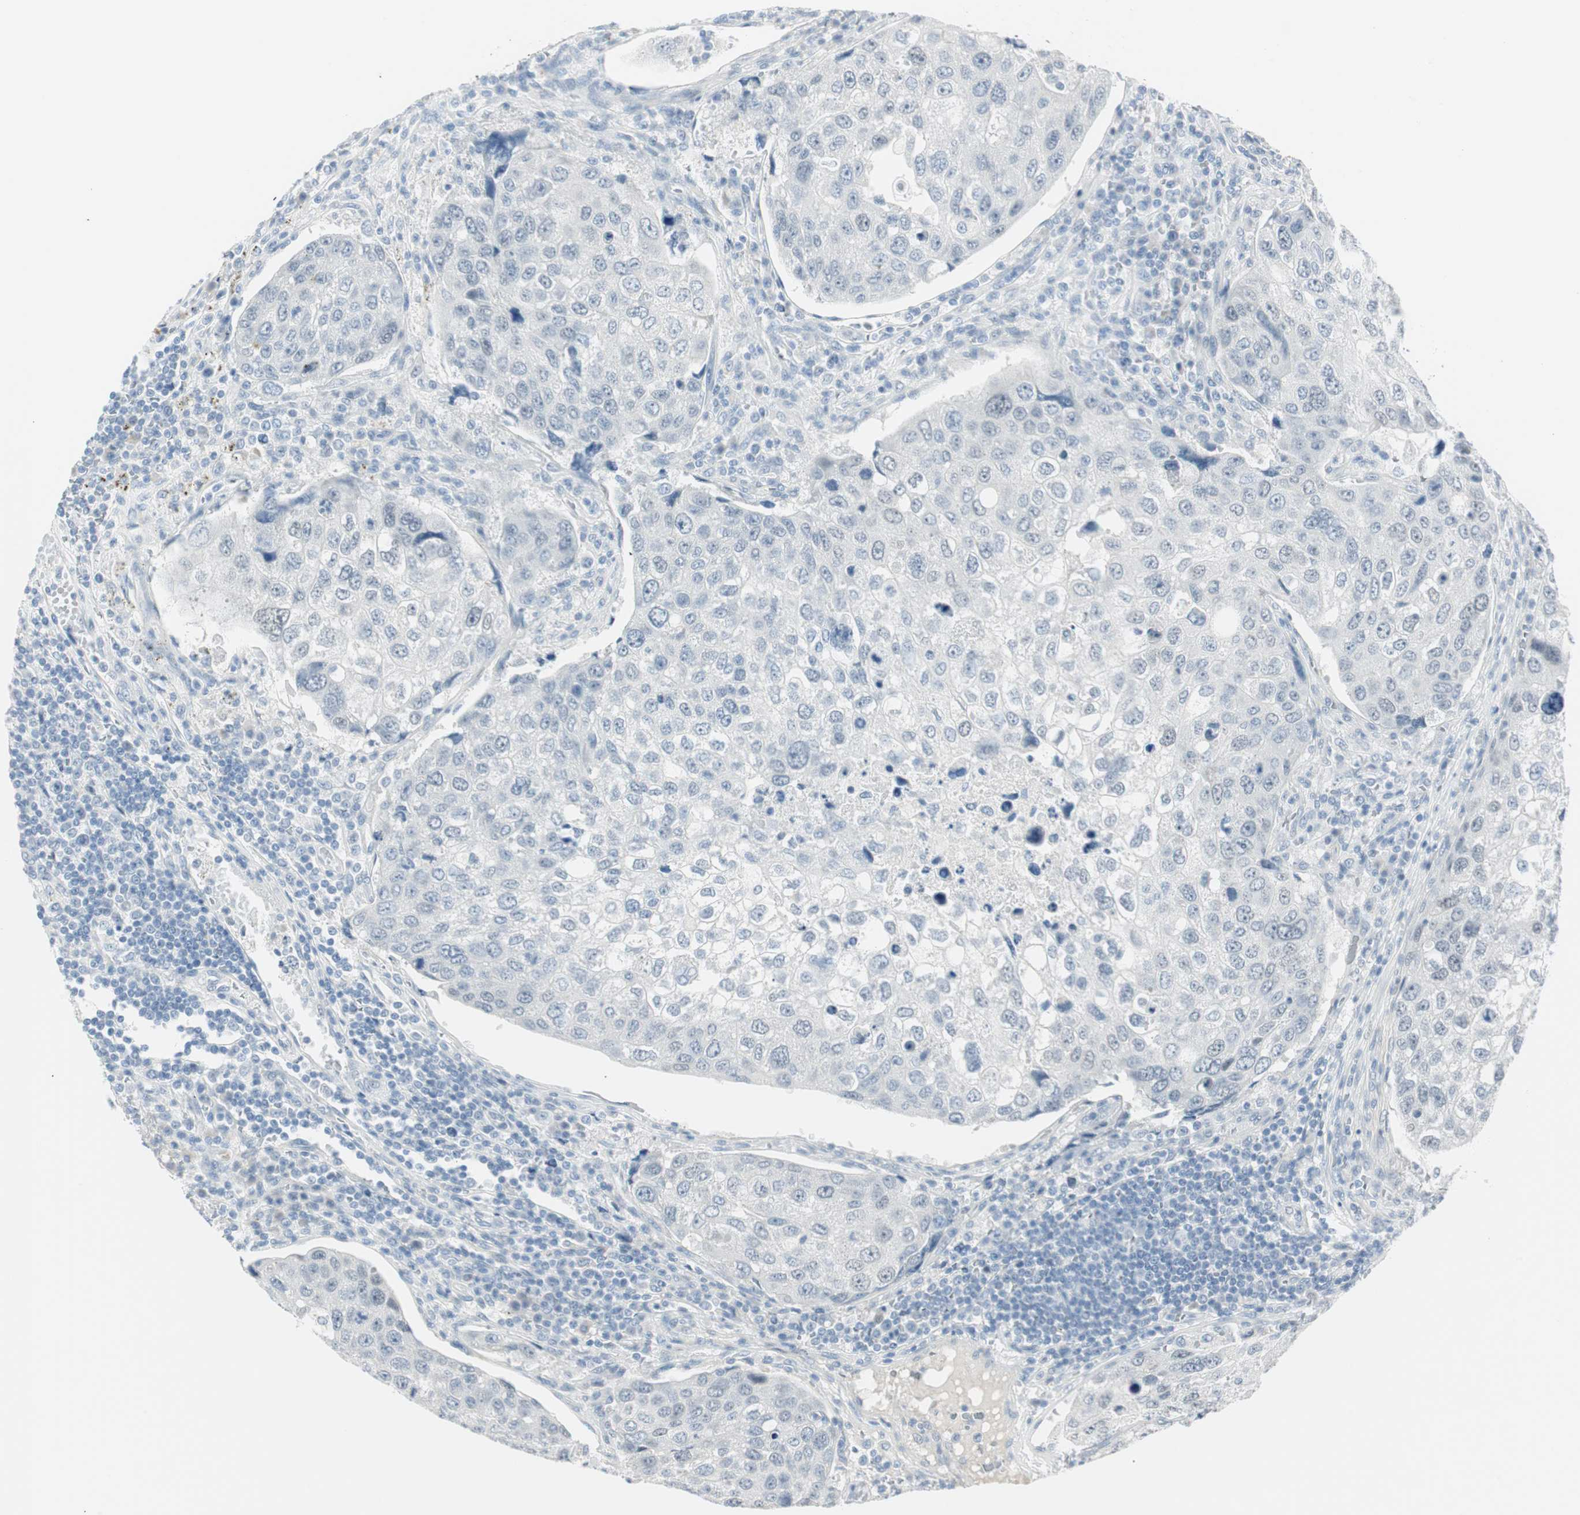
{"staining": {"intensity": "negative", "quantity": "none", "location": "none"}, "tissue": "urothelial cancer", "cell_type": "Tumor cells", "image_type": "cancer", "snomed": [{"axis": "morphology", "description": "Urothelial carcinoma, High grade"}, {"axis": "topography", "description": "Lymph node"}, {"axis": "topography", "description": "Urinary bladder"}], "caption": "Tumor cells show no significant expression in high-grade urothelial carcinoma. (IHC, brightfield microscopy, high magnification).", "gene": "MLLT10", "patient": {"sex": "male", "age": 51}}